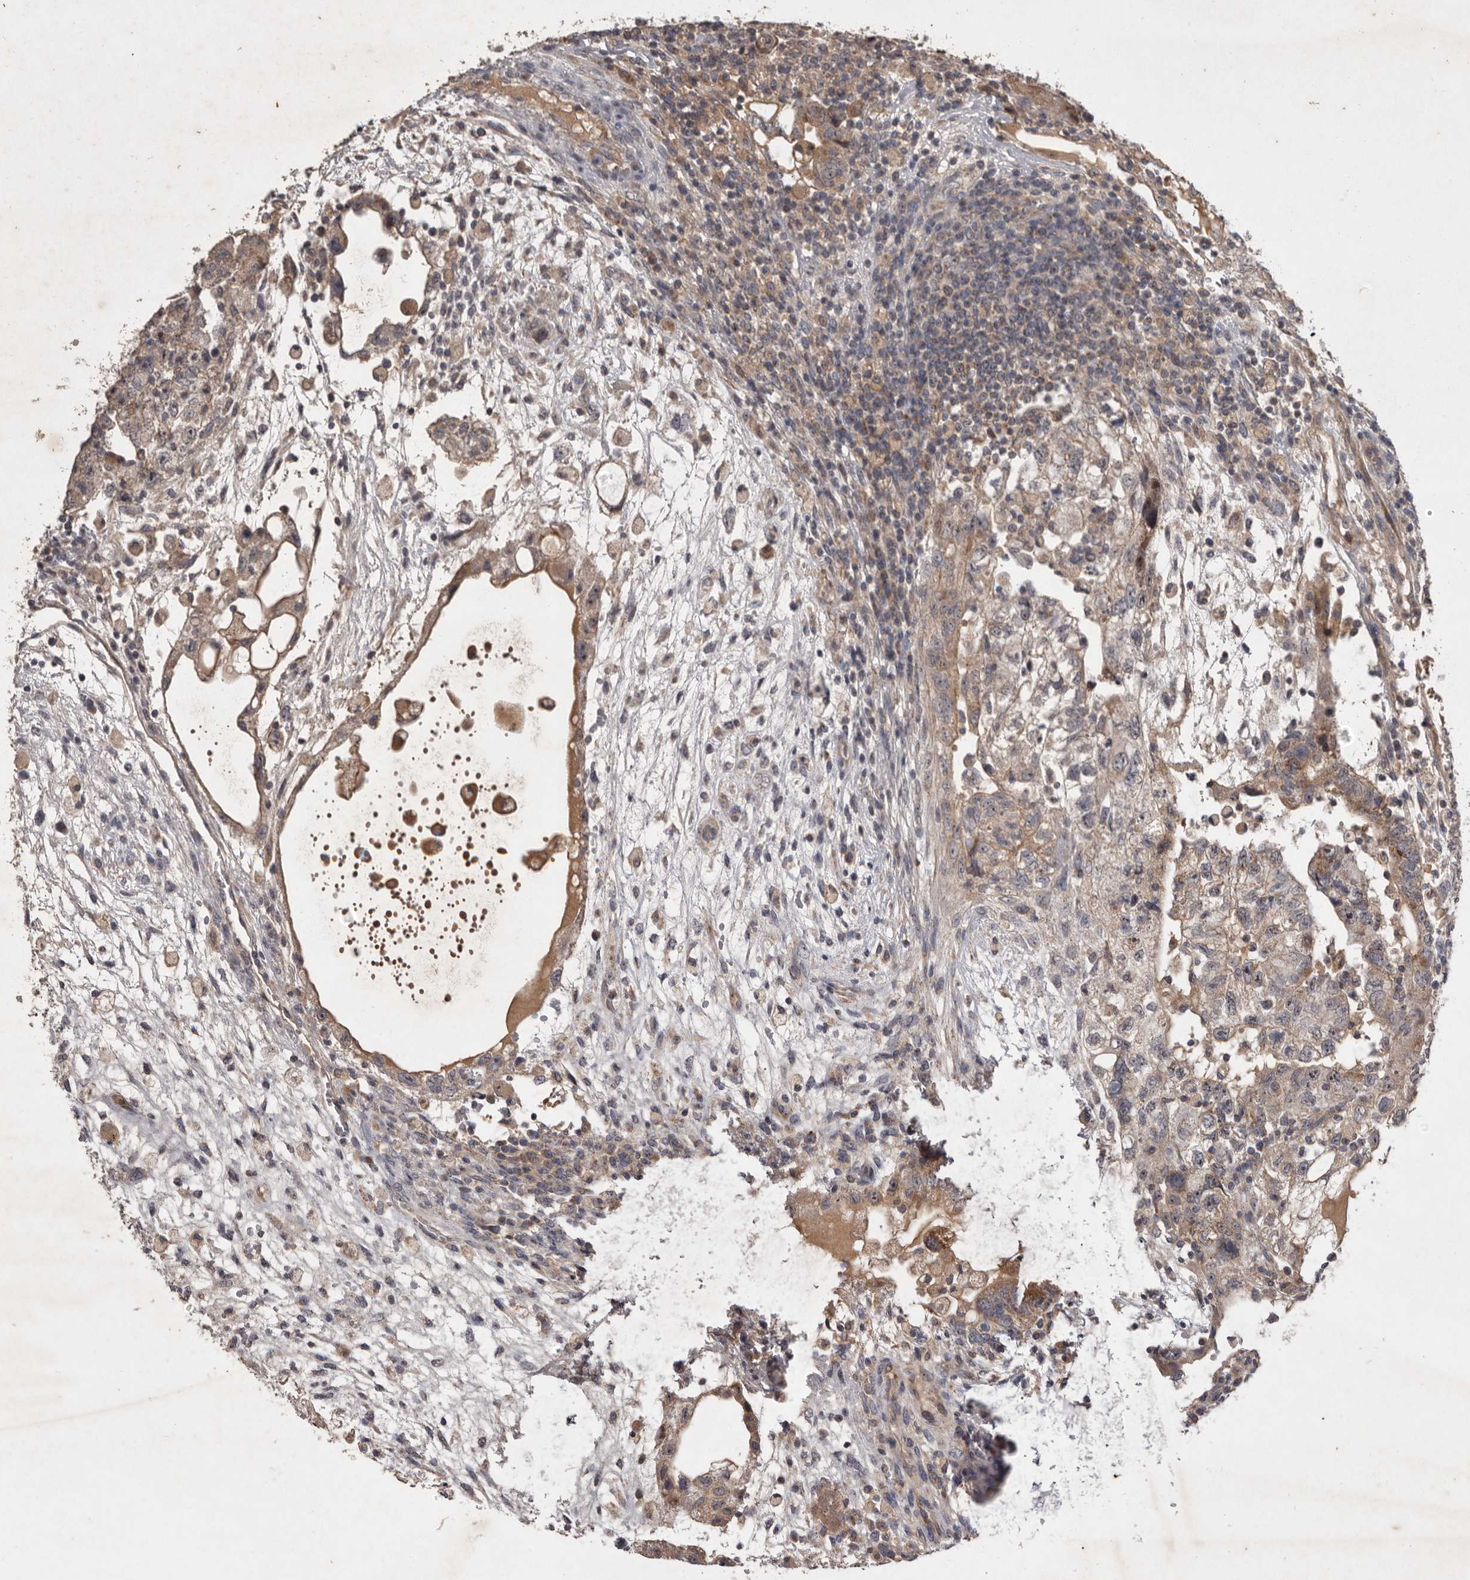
{"staining": {"intensity": "moderate", "quantity": "25%-75%", "location": "cytoplasmic/membranous"}, "tissue": "testis cancer", "cell_type": "Tumor cells", "image_type": "cancer", "snomed": [{"axis": "morphology", "description": "Carcinoma, Embryonal, NOS"}, {"axis": "topography", "description": "Testis"}], "caption": "IHC (DAB (3,3'-diaminobenzidine)) staining of human testis embryonal carcinoma exhibits moderate cytoplasmic/membranous protein positivity in approximately 25%-75% of tumor cells.", "gene": "FLAD1", "patient": {"sex": "male", "age": 36}}